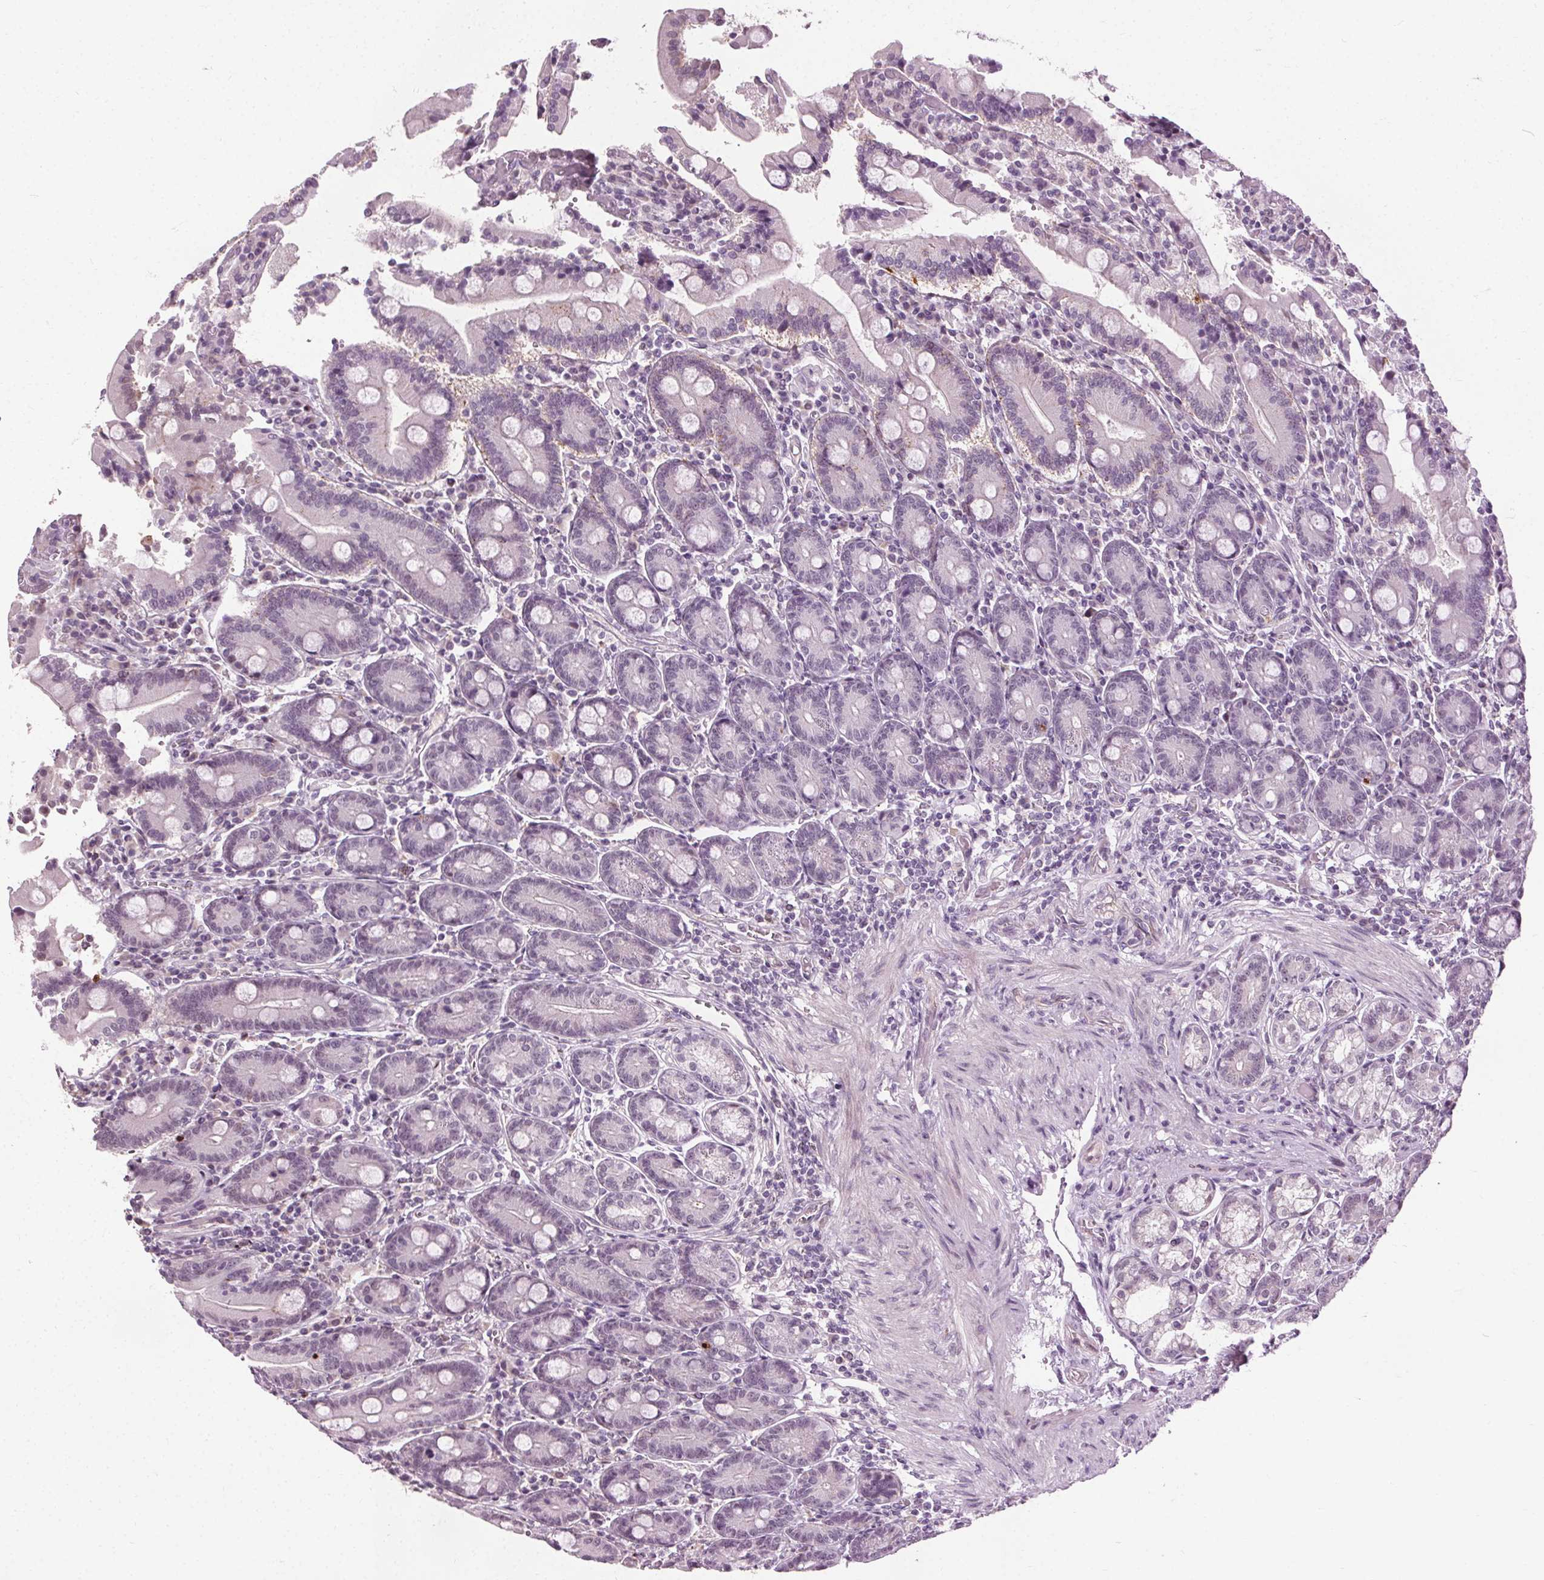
{"staining": {"intensity": "weak", "quantity": "<25%", "location": "nuclear"}, "tissue": "duodenum", "cell_type": "Glandular cells", "image_type": "normal", "snomed": [{"axis": "morphology", "description": "Normal tissue, NOS"}, {"axis": "topography", "description": "Duodenum"}], "caption": "Immunohistochemistry (IHC) photomicrograph of benign duodenum: duodenum stained with DAB reveals no significant protein expression in glandular cells.", "gene": "CEBPA", "patient": {"sex": "female", "age": 62}}